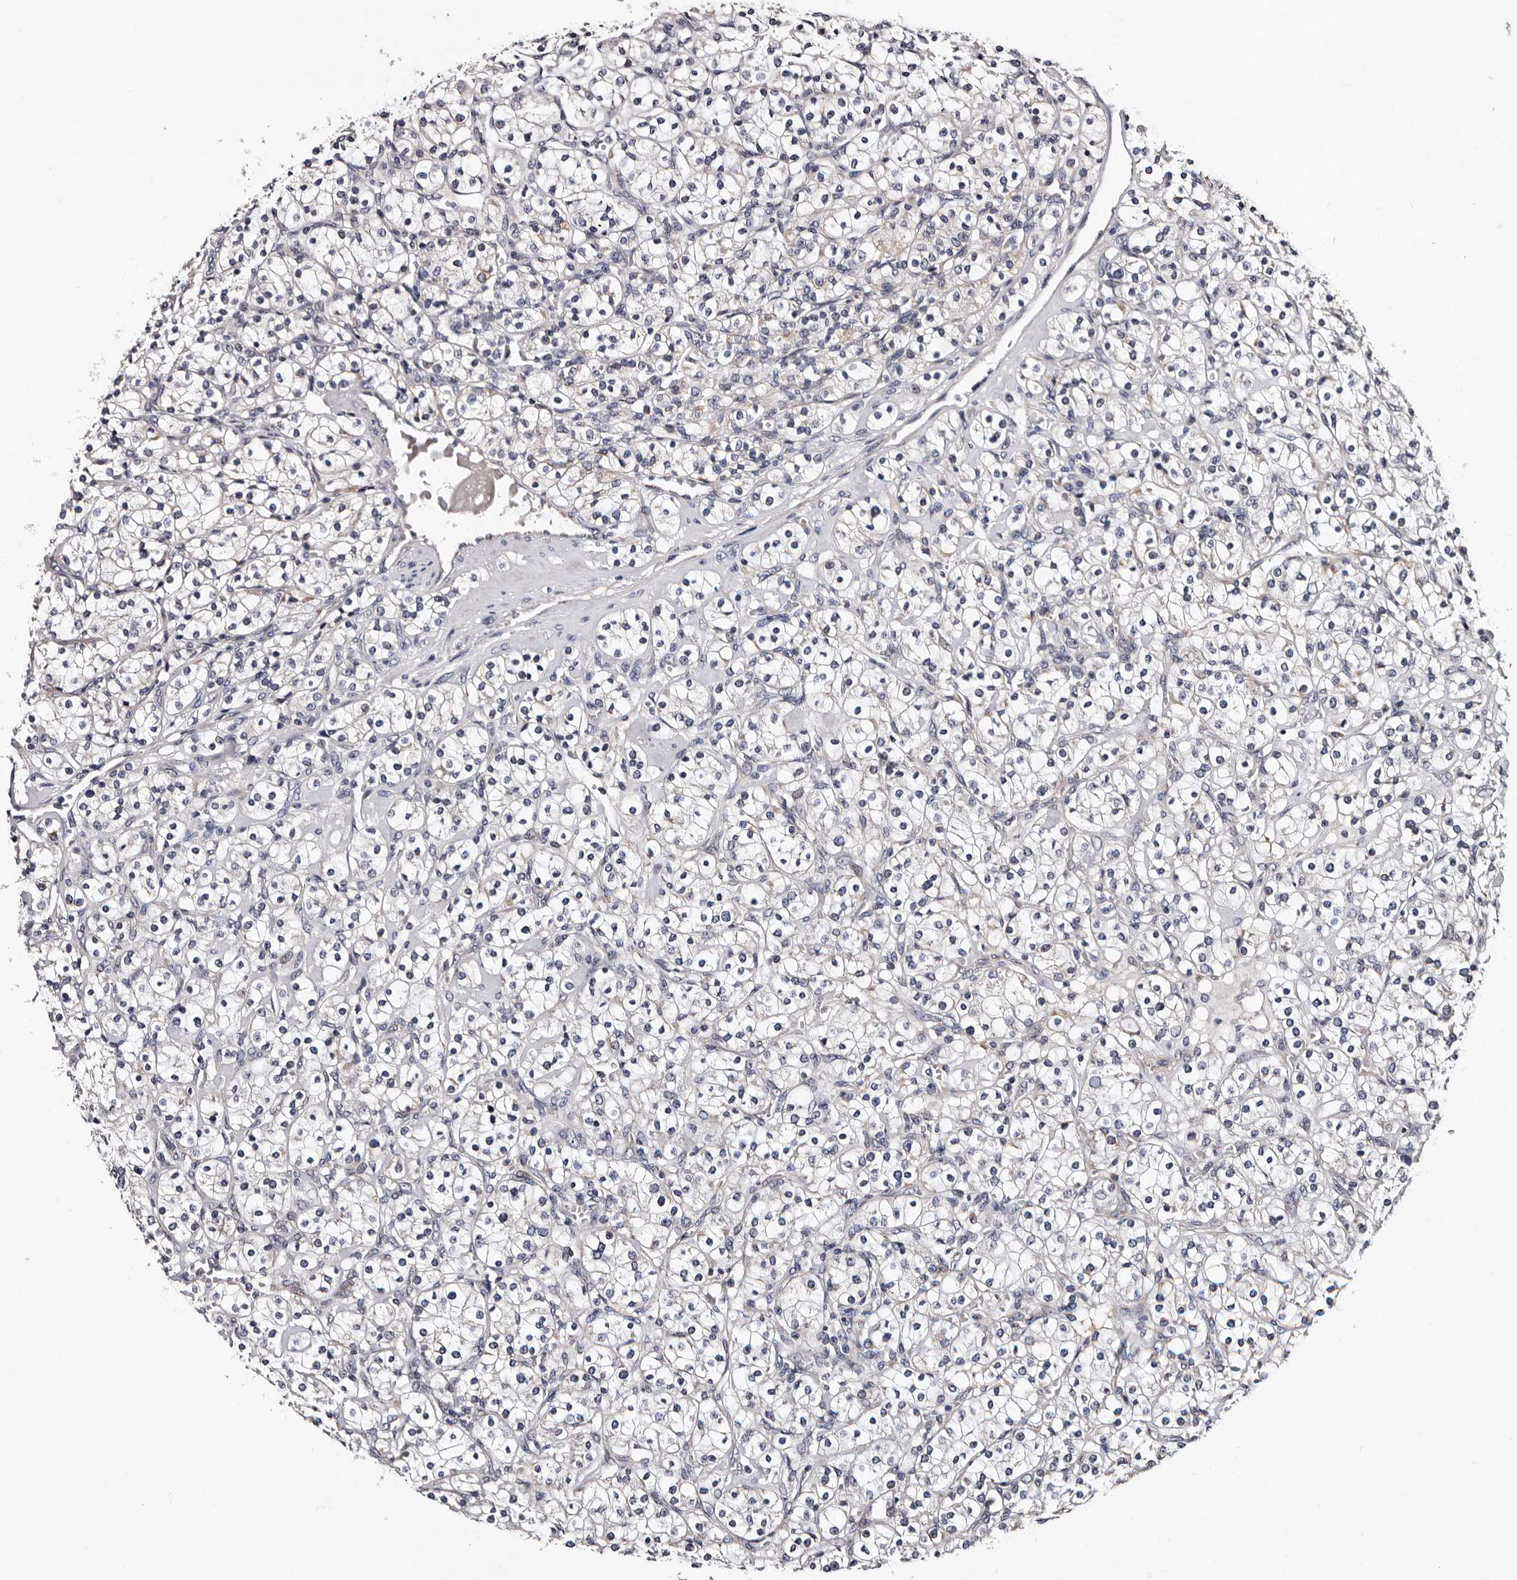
{"staining": {"intensity": "negative", "quantity": "none", "location": "none"}, "tissue": "renal cancer", "cell_type": "Tumor cells", "image_type": "cancer", "snomed": [{"axis": "morphology", "description": "Adenocarcinoma, NOS"}, {"axis": "topography", "description": "Kidney"}], "caption": "Tumor cells show no significant protein expression in renal adenocarcinoma.", "gene": "TAF4B", "patient": {"sex": "male", "age": 77}}